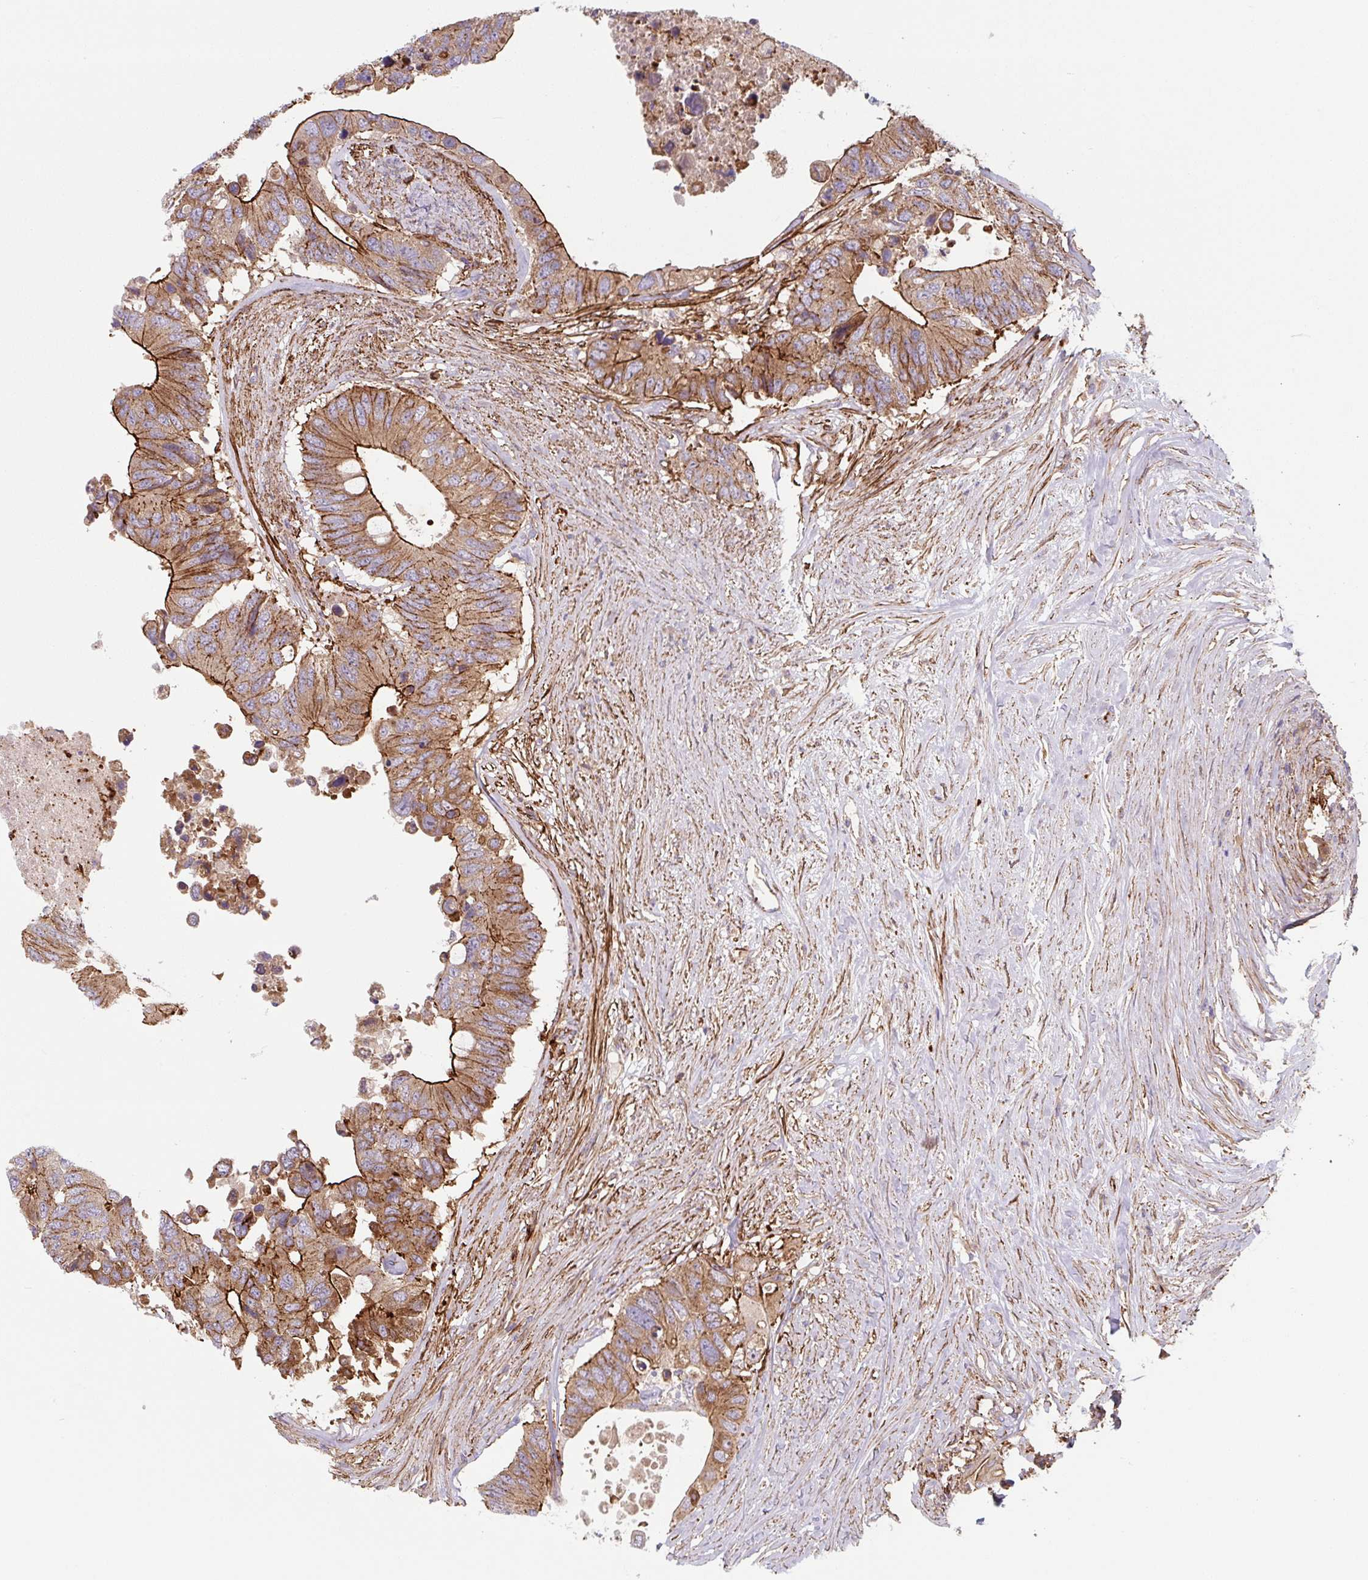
{"staining": {"intensity": "moderate", "quantity": ">75%", "location": "cytoplasmic/membranous"}, "tissue": "colorectal cancer", "cell_type": "Tumor cells", "image_type": "cancer", "snomed": [{"axis": "morphology", "description": "Adenocarcinoma, NOS"}, {"axis": "topography", "description": "Colon"}], "caption": "IHC of human colorectal adenocarcinoma displays medium levels of moderate cytoplasmic/membranous expression in about >75% of tumor cells.", "gene": "DHFR2", "patient": {"sex": "male", "age": 71}}